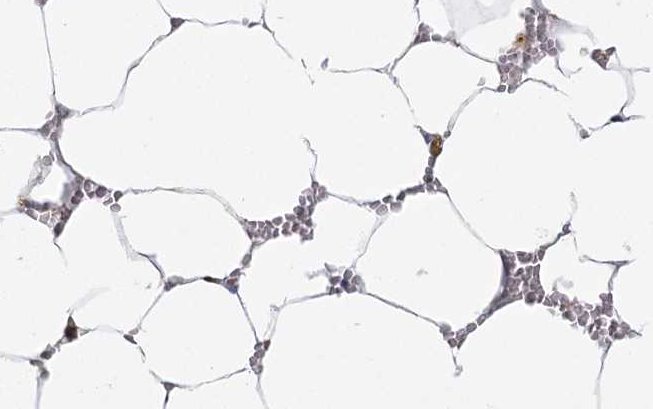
{"staining": {"intensity": "moderate", "quantity": "25%-75%", "location": "cytoplasmic/membranous"}, "tissue": "bone marrow", "cell_type": "Hematopoietic cells", "image_type": "normal", "snomed": [{"axis": "morphology", "description": "Normal tissue, NOS"}, {"axis": "topography", "description": "Bone marrow"}], "caption": "The micrograph shows staining of unremarkable bone marrow, revealing moderate cytoplasmic/membranous protein staining (brown color) within hematopoietic cells. Nuclei are stained in blue.", "gene": "LACTB", "patient": {"sex": "male", "age": 70}}